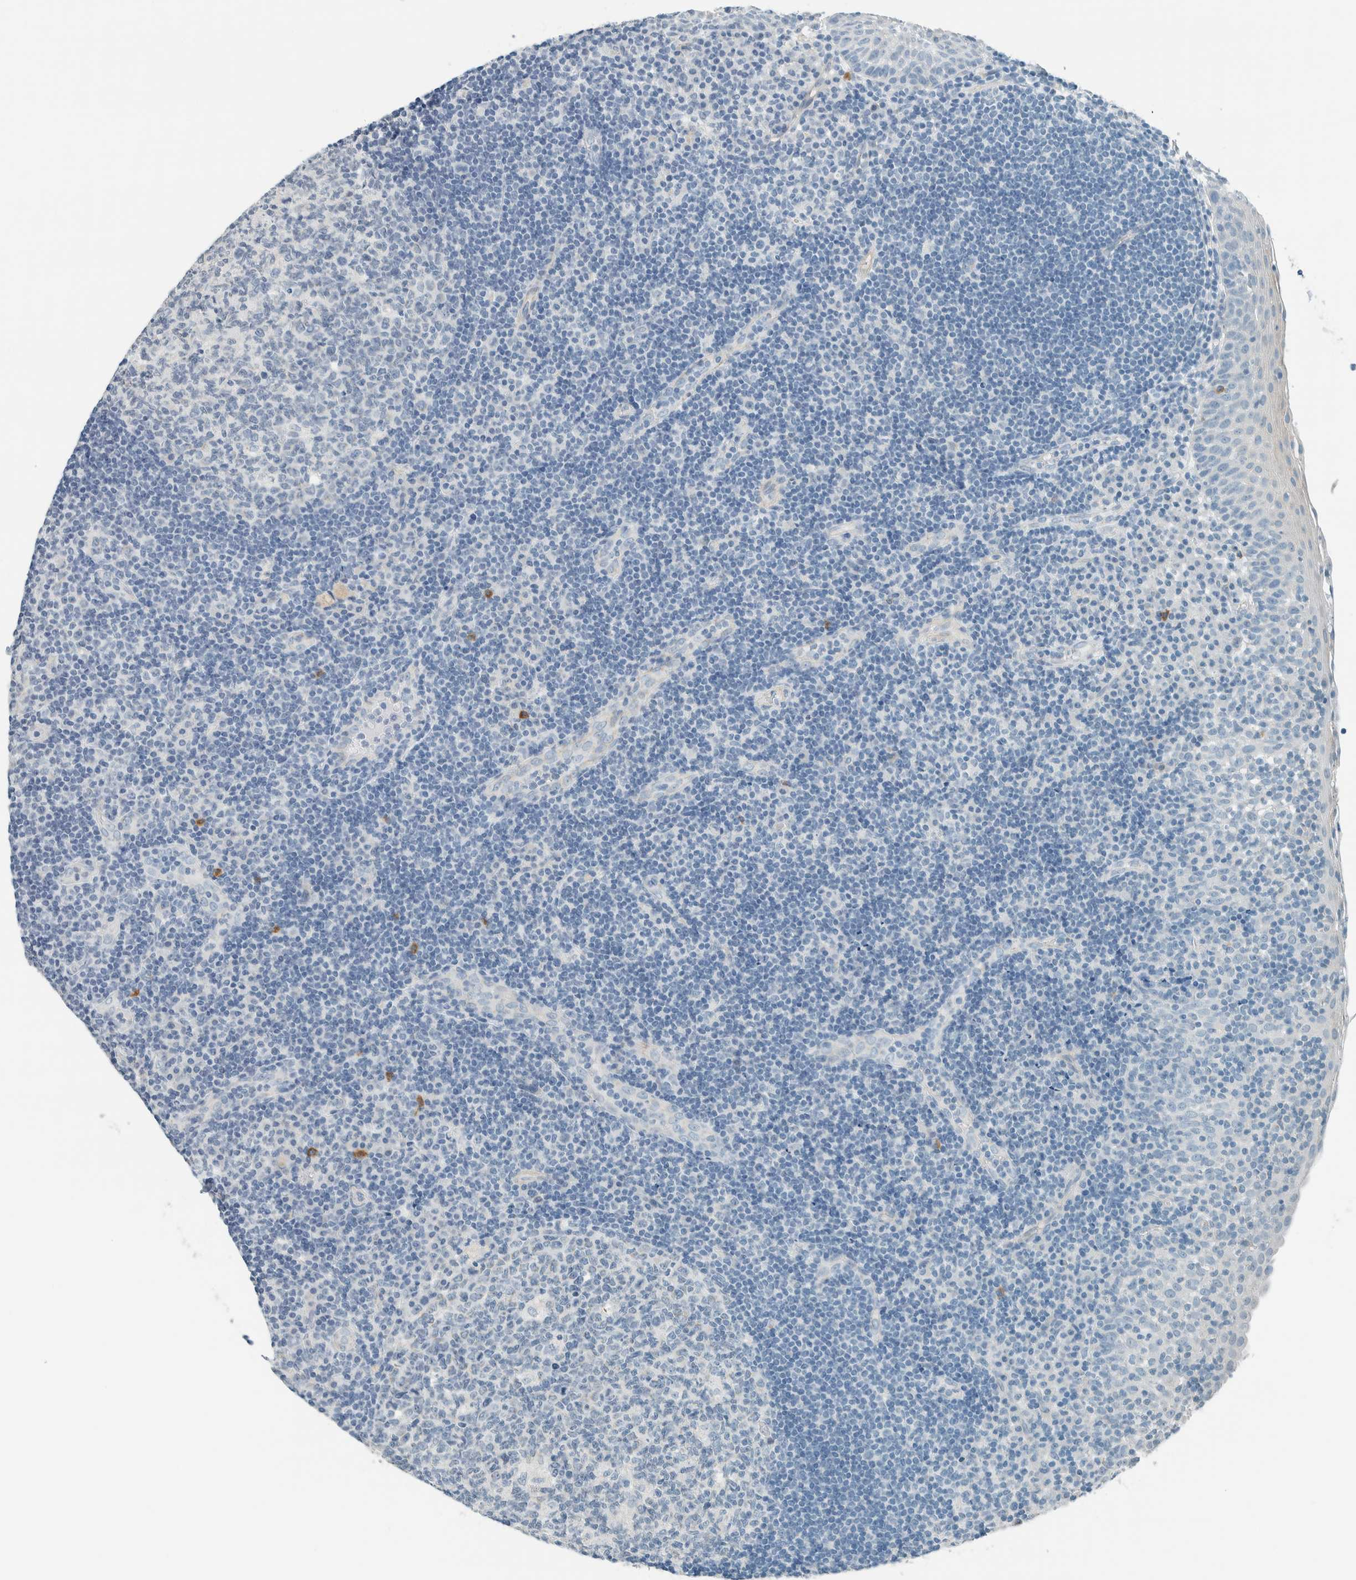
{"staining": {"intensity": "negative", "quantity": "none", "location": "none"}, "tissue": "tonsil", "cell_type": "Germinal center cells", "image_type": "normal", "snomed": [{"axis": "morphology", "description": "Normal tissue, NOS"}, {"axis": "topography", "description": "Tonsil"}], "caption": "DAB (3,3'-diaminobenzidine) immunohistochemical staining of unremarkable human tonsil displays no significant expression in germinal center cells.", "gene": "SLFN12", "patient": {"sex": "female", "age": 40}}